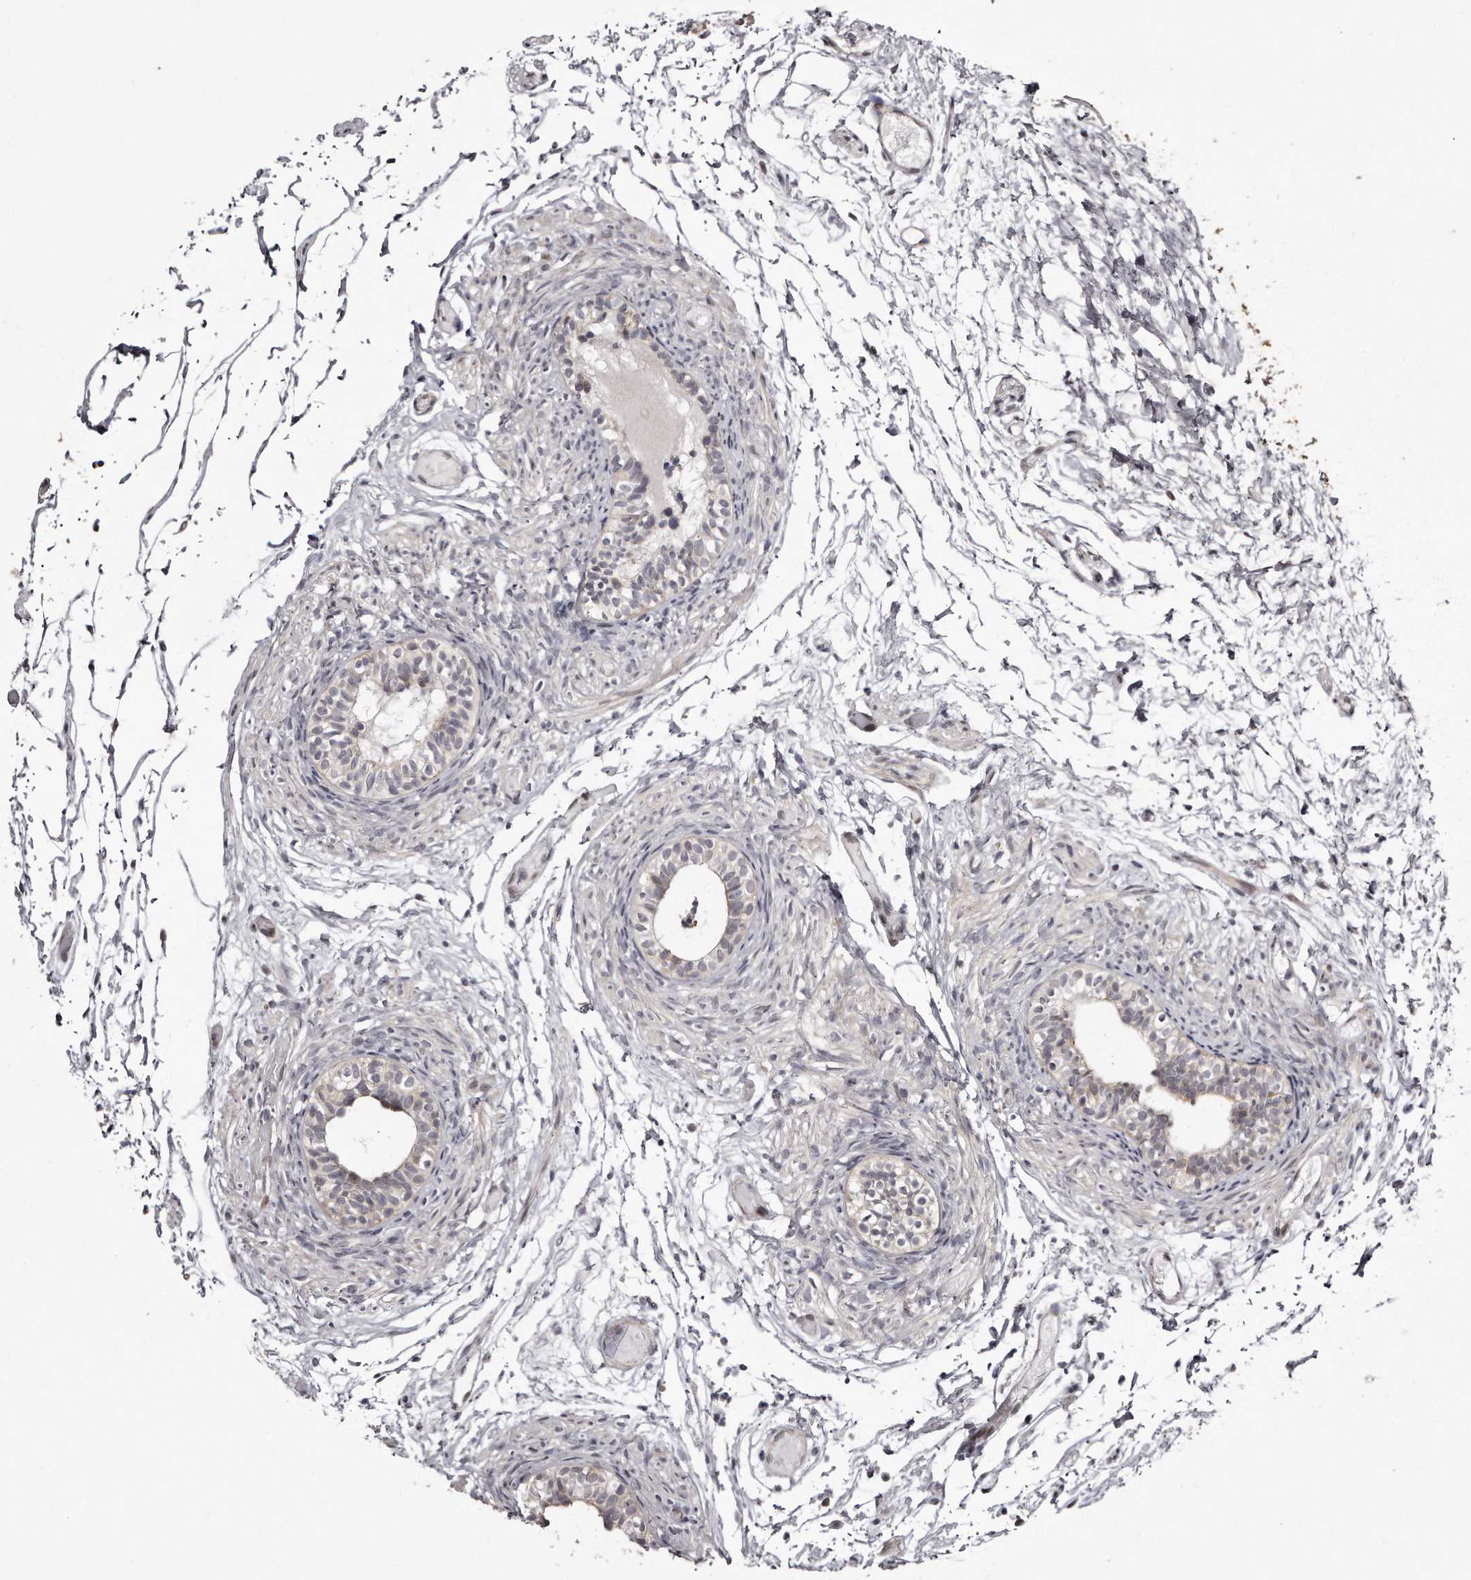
{"staining": {"intensity": "negative", "quantity": "none", "location": "none"}, "tissue": "epididymis", "cell_type": "Glandular cells", "image_type": "normal", "snomed": [{"axis": "morphology", "description": "Normal tissue, NOS"}, {"axis": "topography", "description": "Epididymis"}], "caption": "This is an IHC image of benign epididymis. There is no positivity in glandular cells.", "gene": "TRAPPC14", "patient": {"sex": "male", "age": 5}}